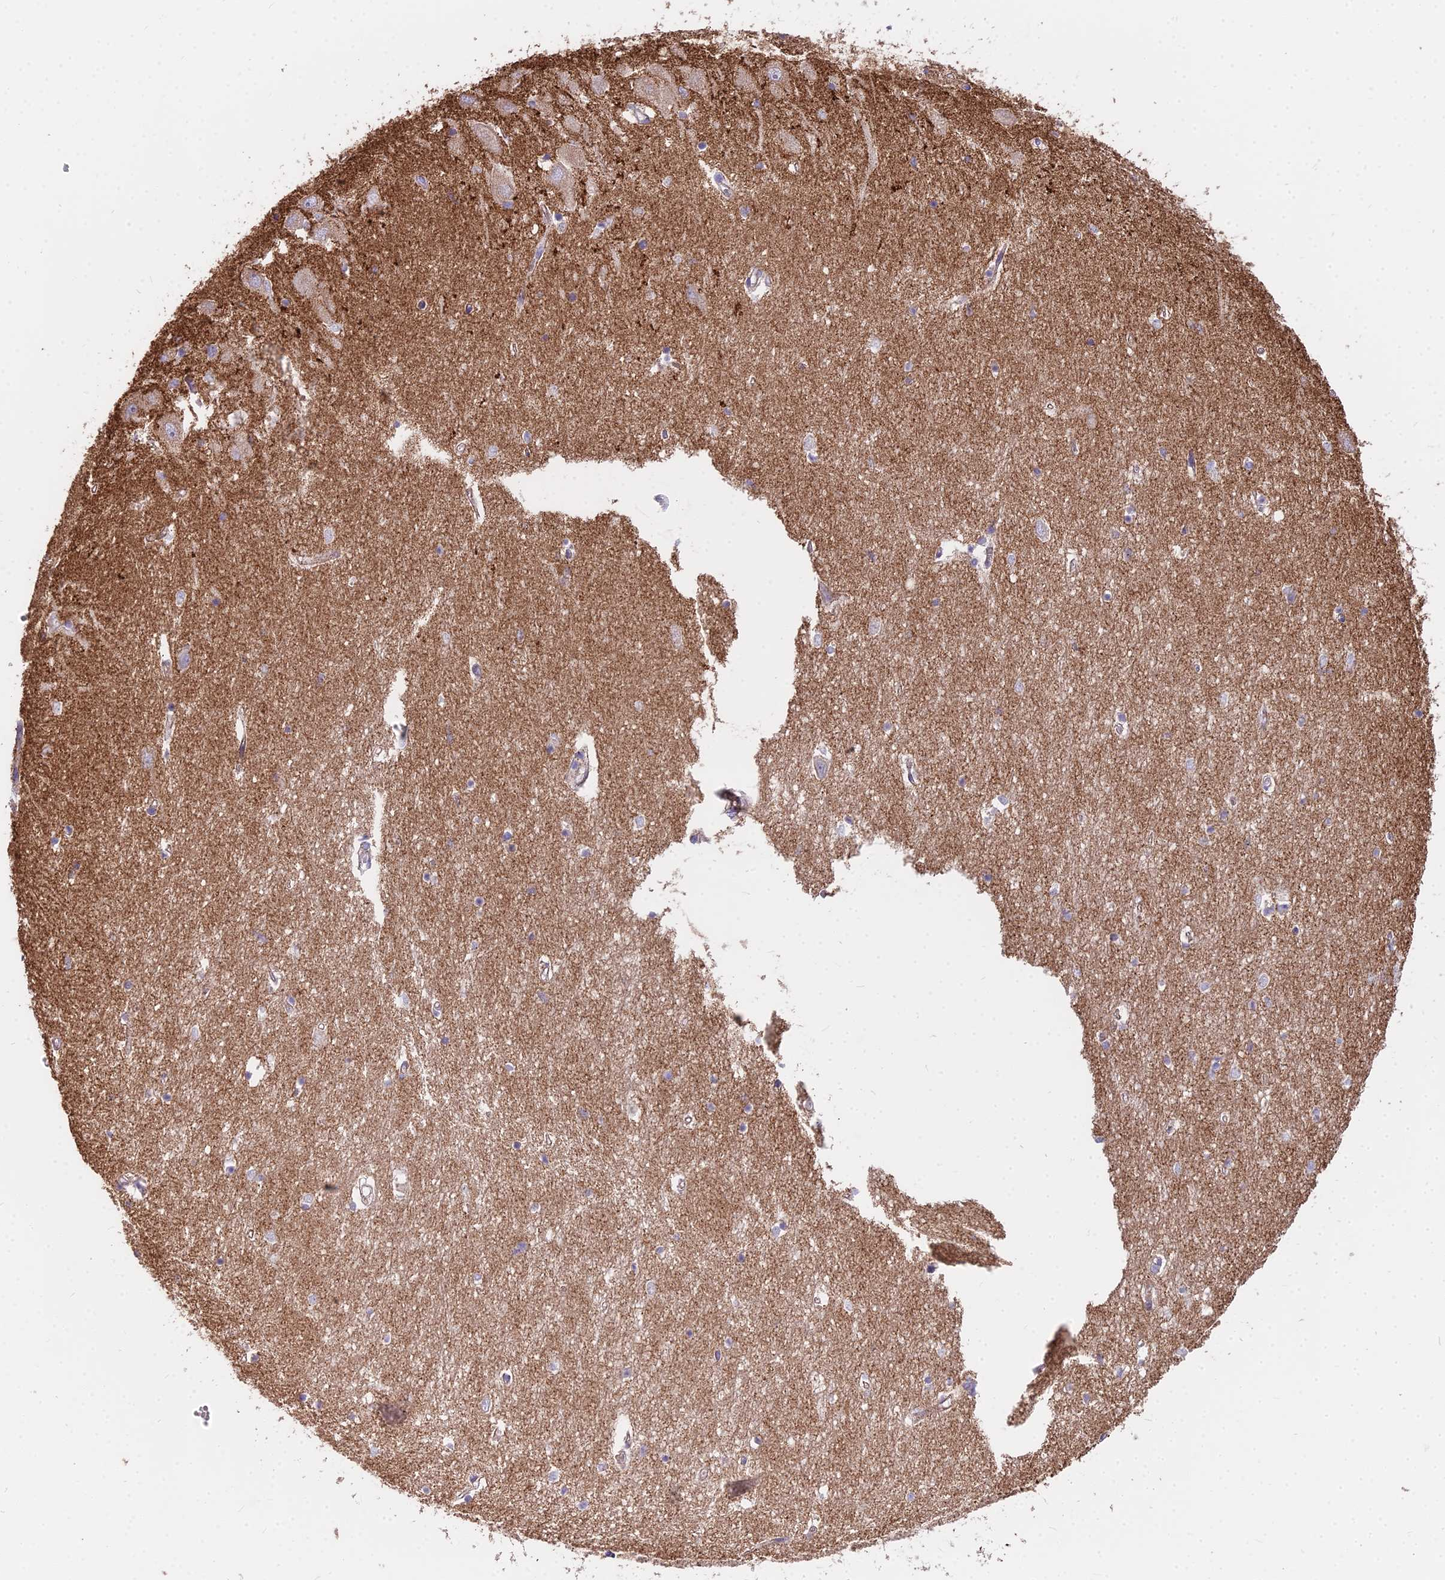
{"staining": {"intensity": "negative", "quantity": "none", "location": "none"}, "tissue": "hippocampus", "cell_type": "Glial cells", "image_type": "normal", "snomed": [{"axis": "morphology", "description": "Normal tissue, NOS"}, {"axis": "topography", "description": "Hippocampus"}], "caption": "Glial cells are negative for brown protein staining in benign hippocampus. The staining is performed using DAB (3,3'-diaminobenzidine) brown chromogen with nuclei counter-stained in using hematoxylin.", "gene": "FRMPD1", "patient": {"sex": "female", "age": 64}}